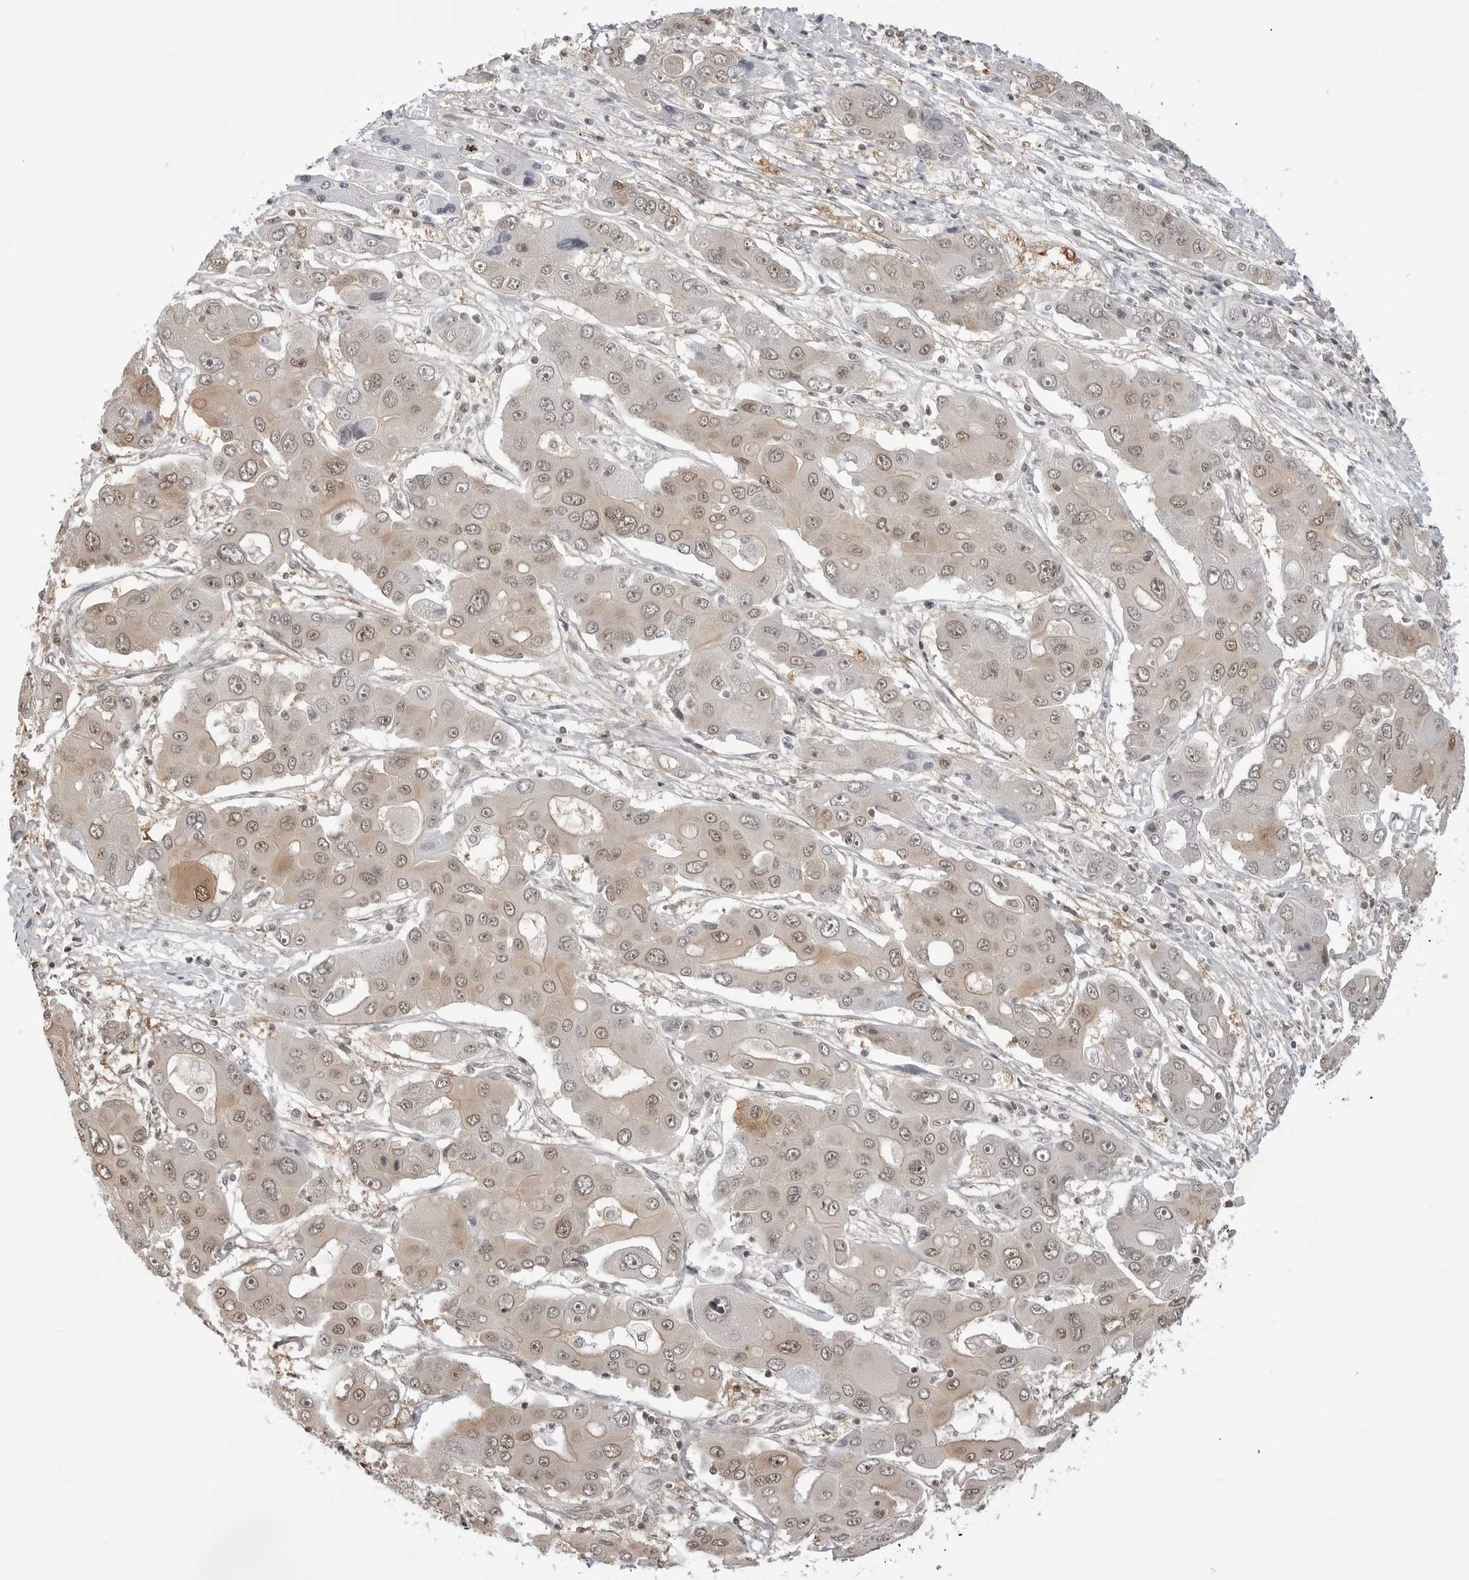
{"staining": {"intensity": "weak", "quantity": ">75%", "location": "nuclear"}, "tissue": "liver cancer", "cell_type": "Tumor cells", "image_type": "cancer", "snomed": [{"axis": "morphology", "description": "Cholangiocarcinoma"}, {"axis": "topography", "description": "Liver"}], "caption": "Protein analysis of liver cancer tissue exhibits weak nuclear positivity in approximately >75% of tumor cells.", "gene": "YWHAG", "patient": {"sex": "male", "age": 67}}